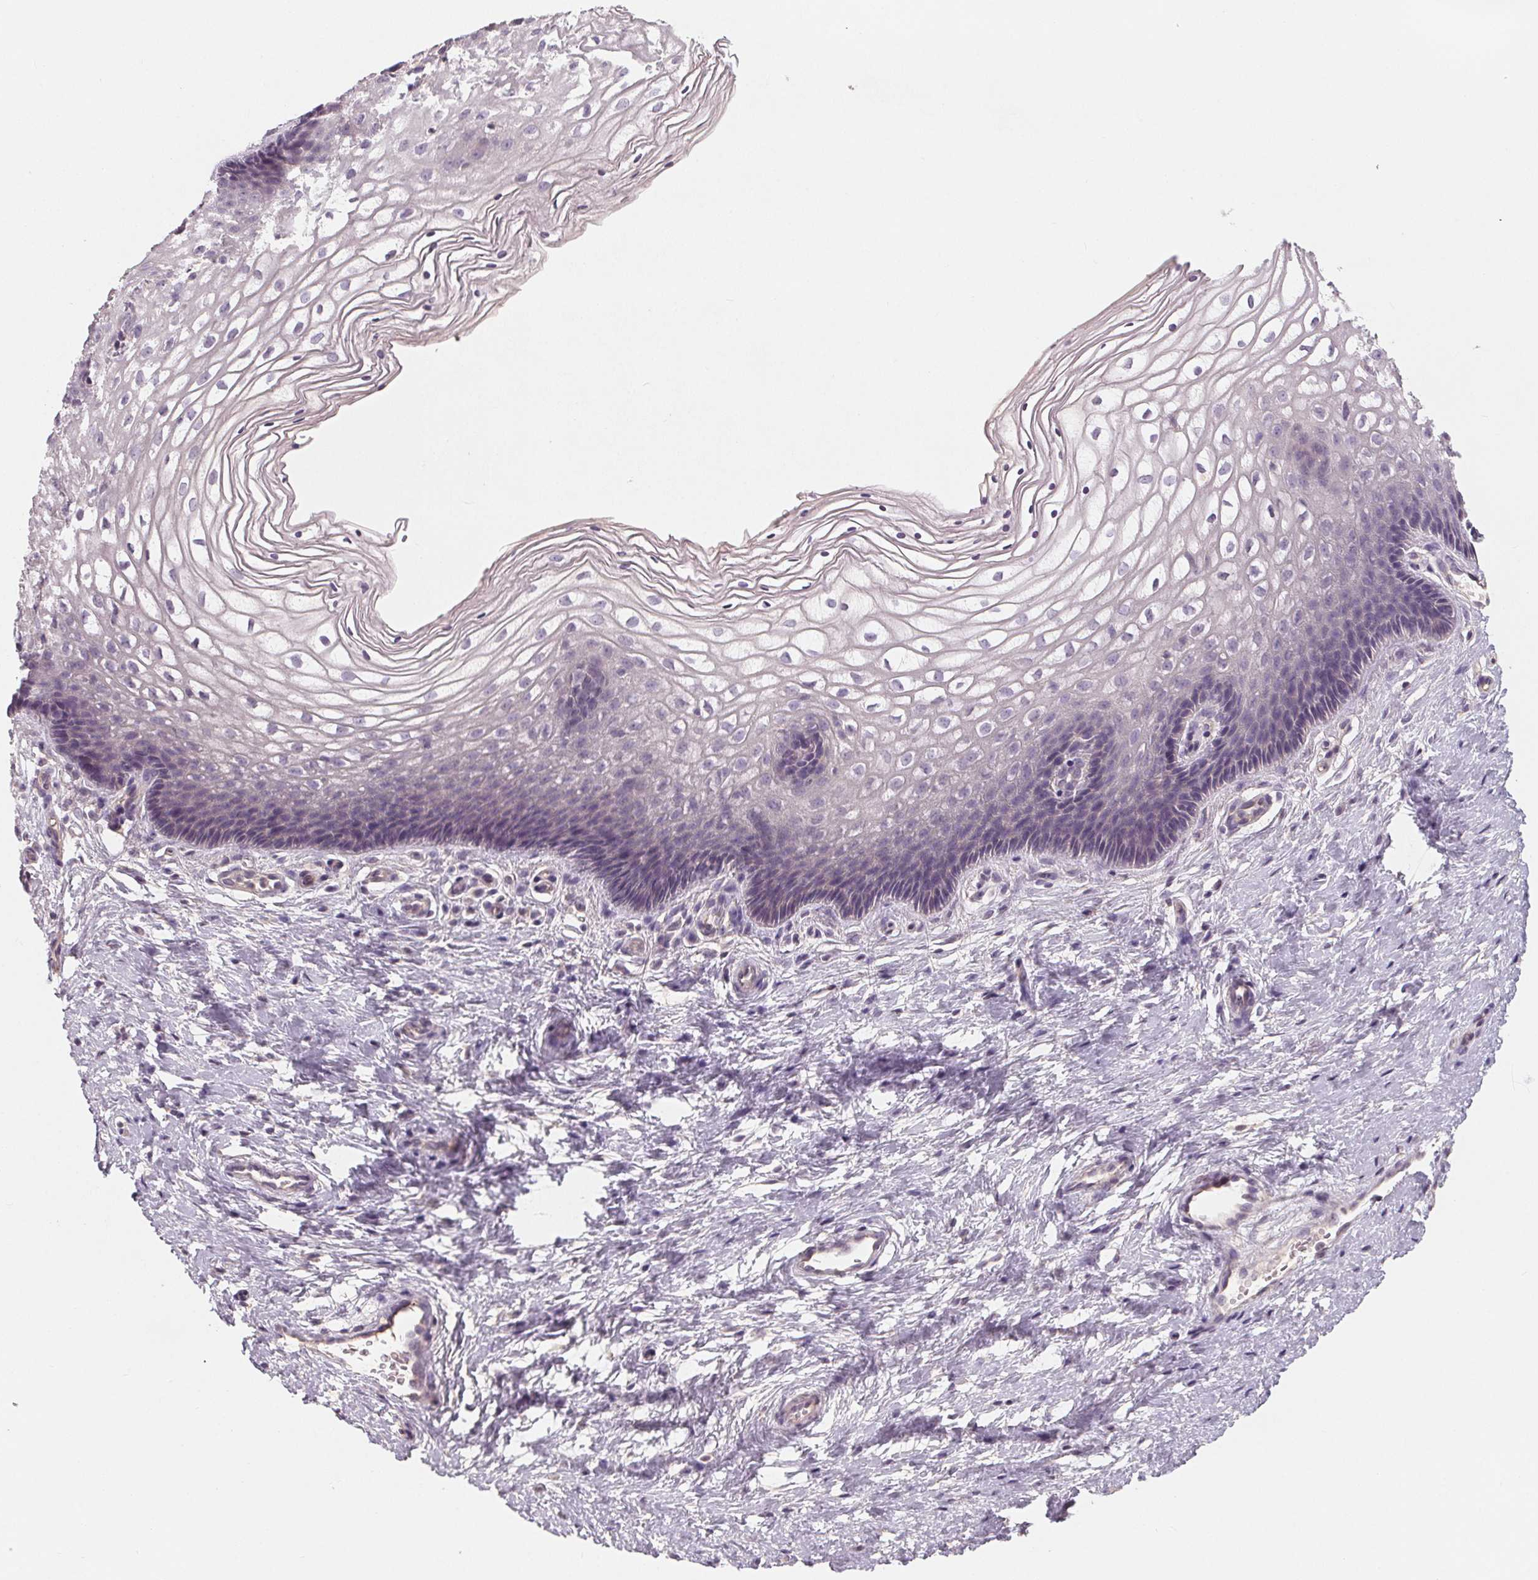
{"staining": {"intensity": "negative", "quantity": "none", "location": "none"}, "tissue": "cervix", "cell_type": "Glandular cells", "image_type": "normal", "snomed": [{"axis": "morphology", "description": "Normal tissue, NOS"}, {"axis": "topography", "description": "Cervix"}], "caption": "Immunohistochemistry (IHC) micrograph of normal human cervix stained for a protein (brown), which demonstrates no expression in glandular cells.", "gene": "VNN1", "patient": {"sex": "female", "age": 34}}